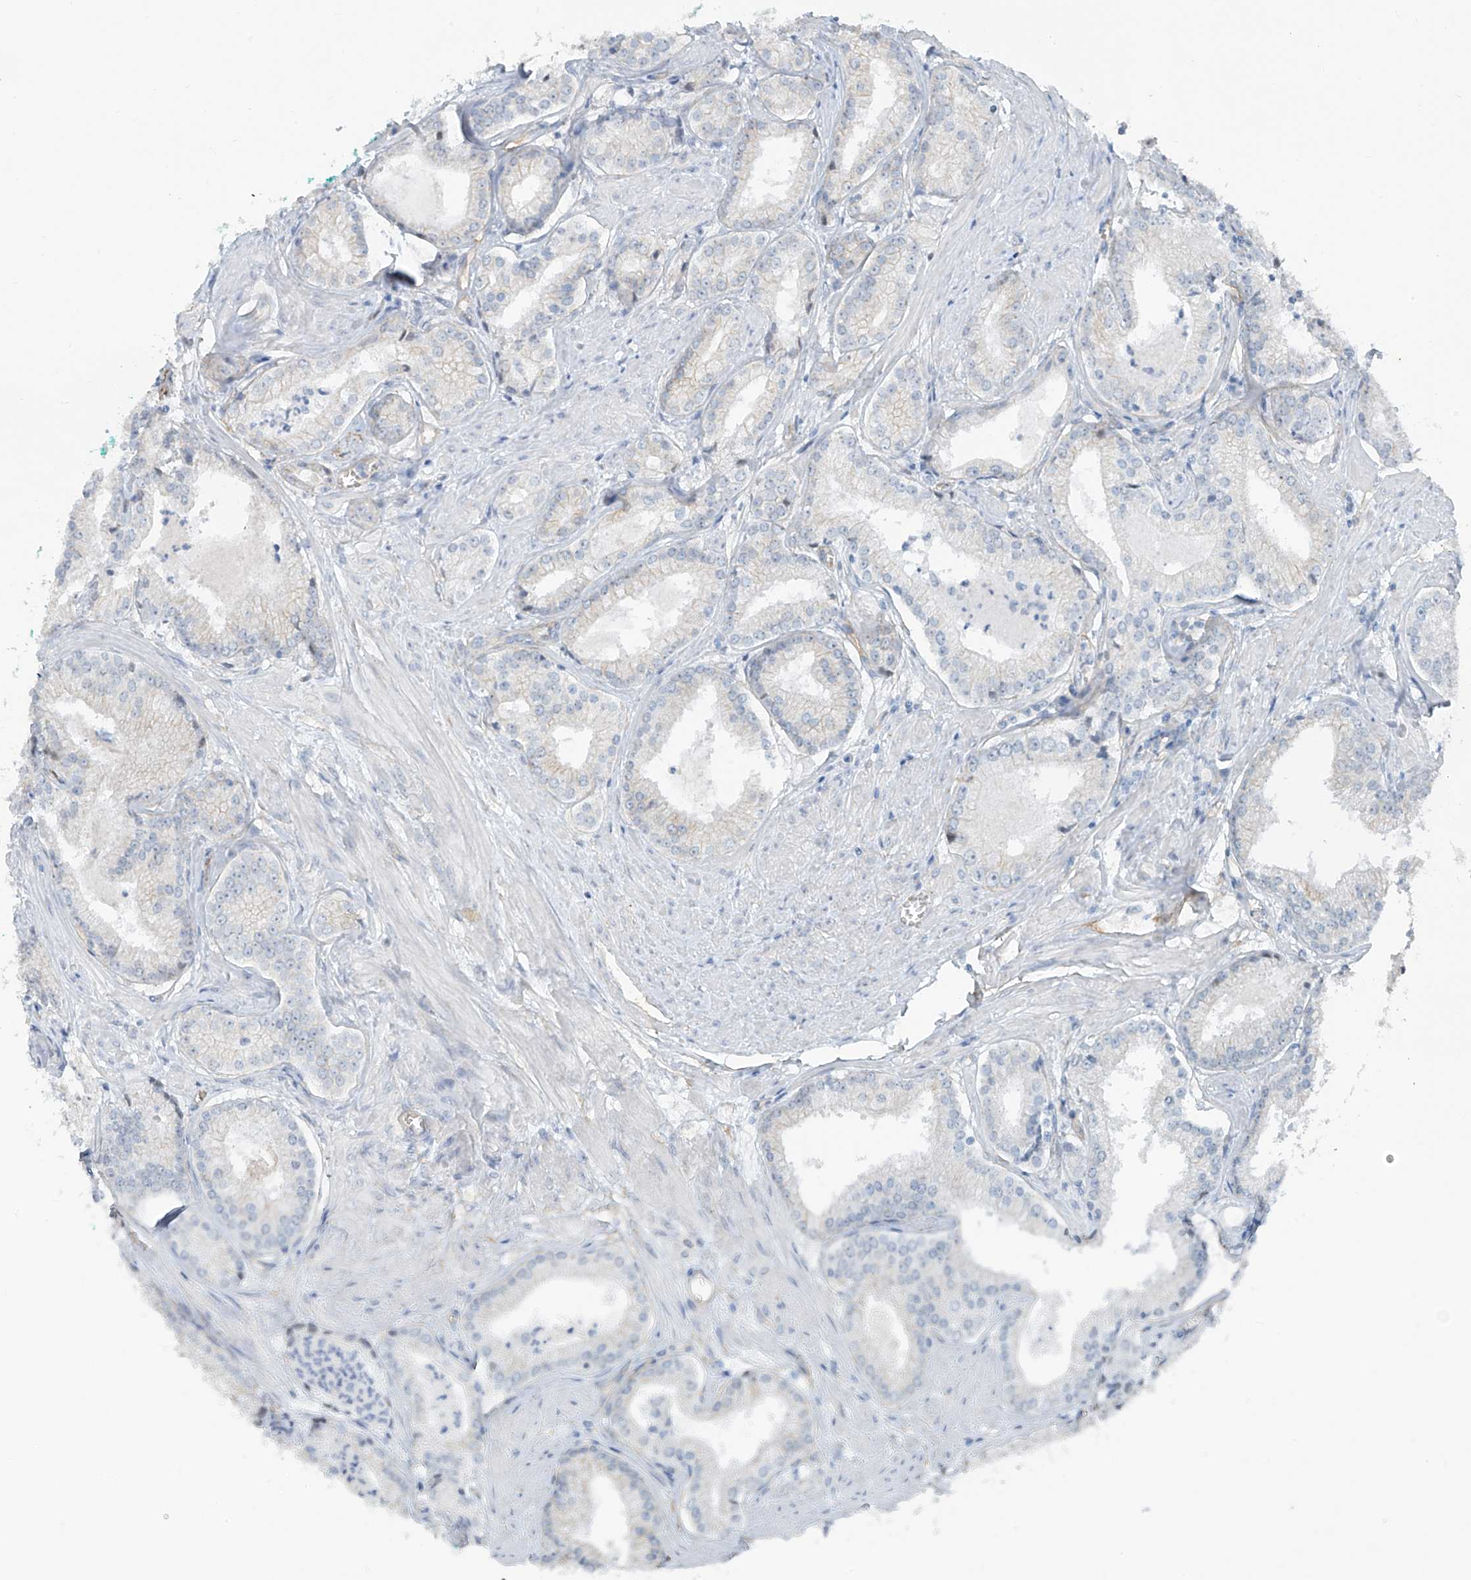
{"staining": {"intensity": "negative", "quantity": "none", "location": "none"}, "tissue": "prostate cancer", "cell_type": "Tumor cells", "image_type": "cancer", "snomed": [{"axis": "morphology", "description": "Adenocarcinoma, Low grade"}, {"axis": "topography", "description": "Prostate"}], "caption": "This is a micrograph of immunohistochemistry staining of prostate adenocarcinoma (low-grade), which shows no expression in tumor cells.", "gene": "TUBE1", "patient": {"sex": "male", "age": 54}}